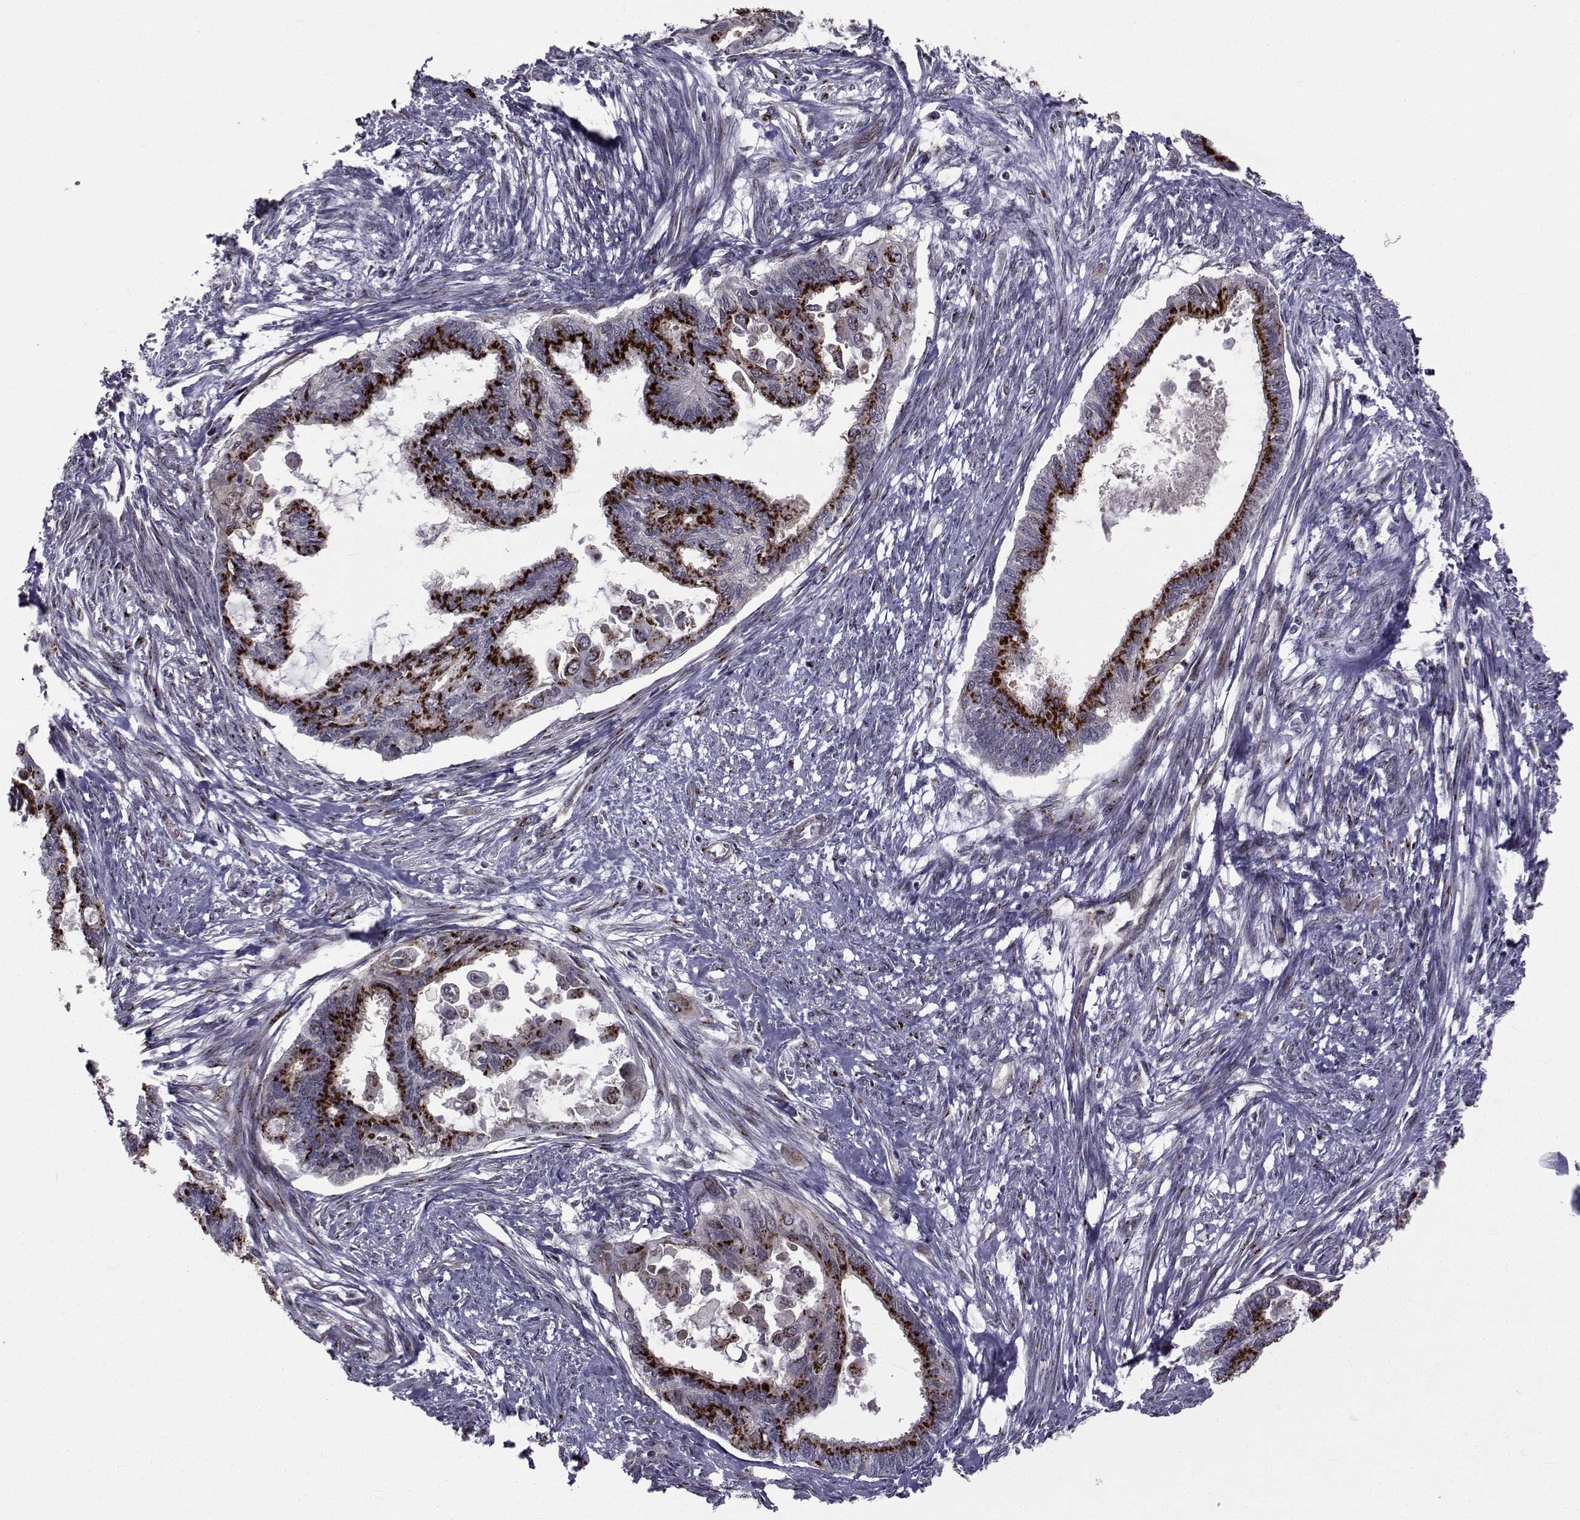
{"staining": {"intensity": "strong", "quantity": ">75%", "location": "cytoplasmic/membranous"}, "tissue": "endometrial cancer", "cell_type": "Tumor cells", "image_type": "cancer", "snomed": [{"axis": "morphology", "description": "Adenocarcinoma, NOS"}, {"axis": "topography", "description": "Endometrium"}], "caption": "Immunohistochemistry of endometrial cancer shows high levels of strong cytoplasmic/membranous positivity in about >75% of tumor cells.", "gene": "ATP6V1C2", "patient": {"sex": "female", "age": 86}}